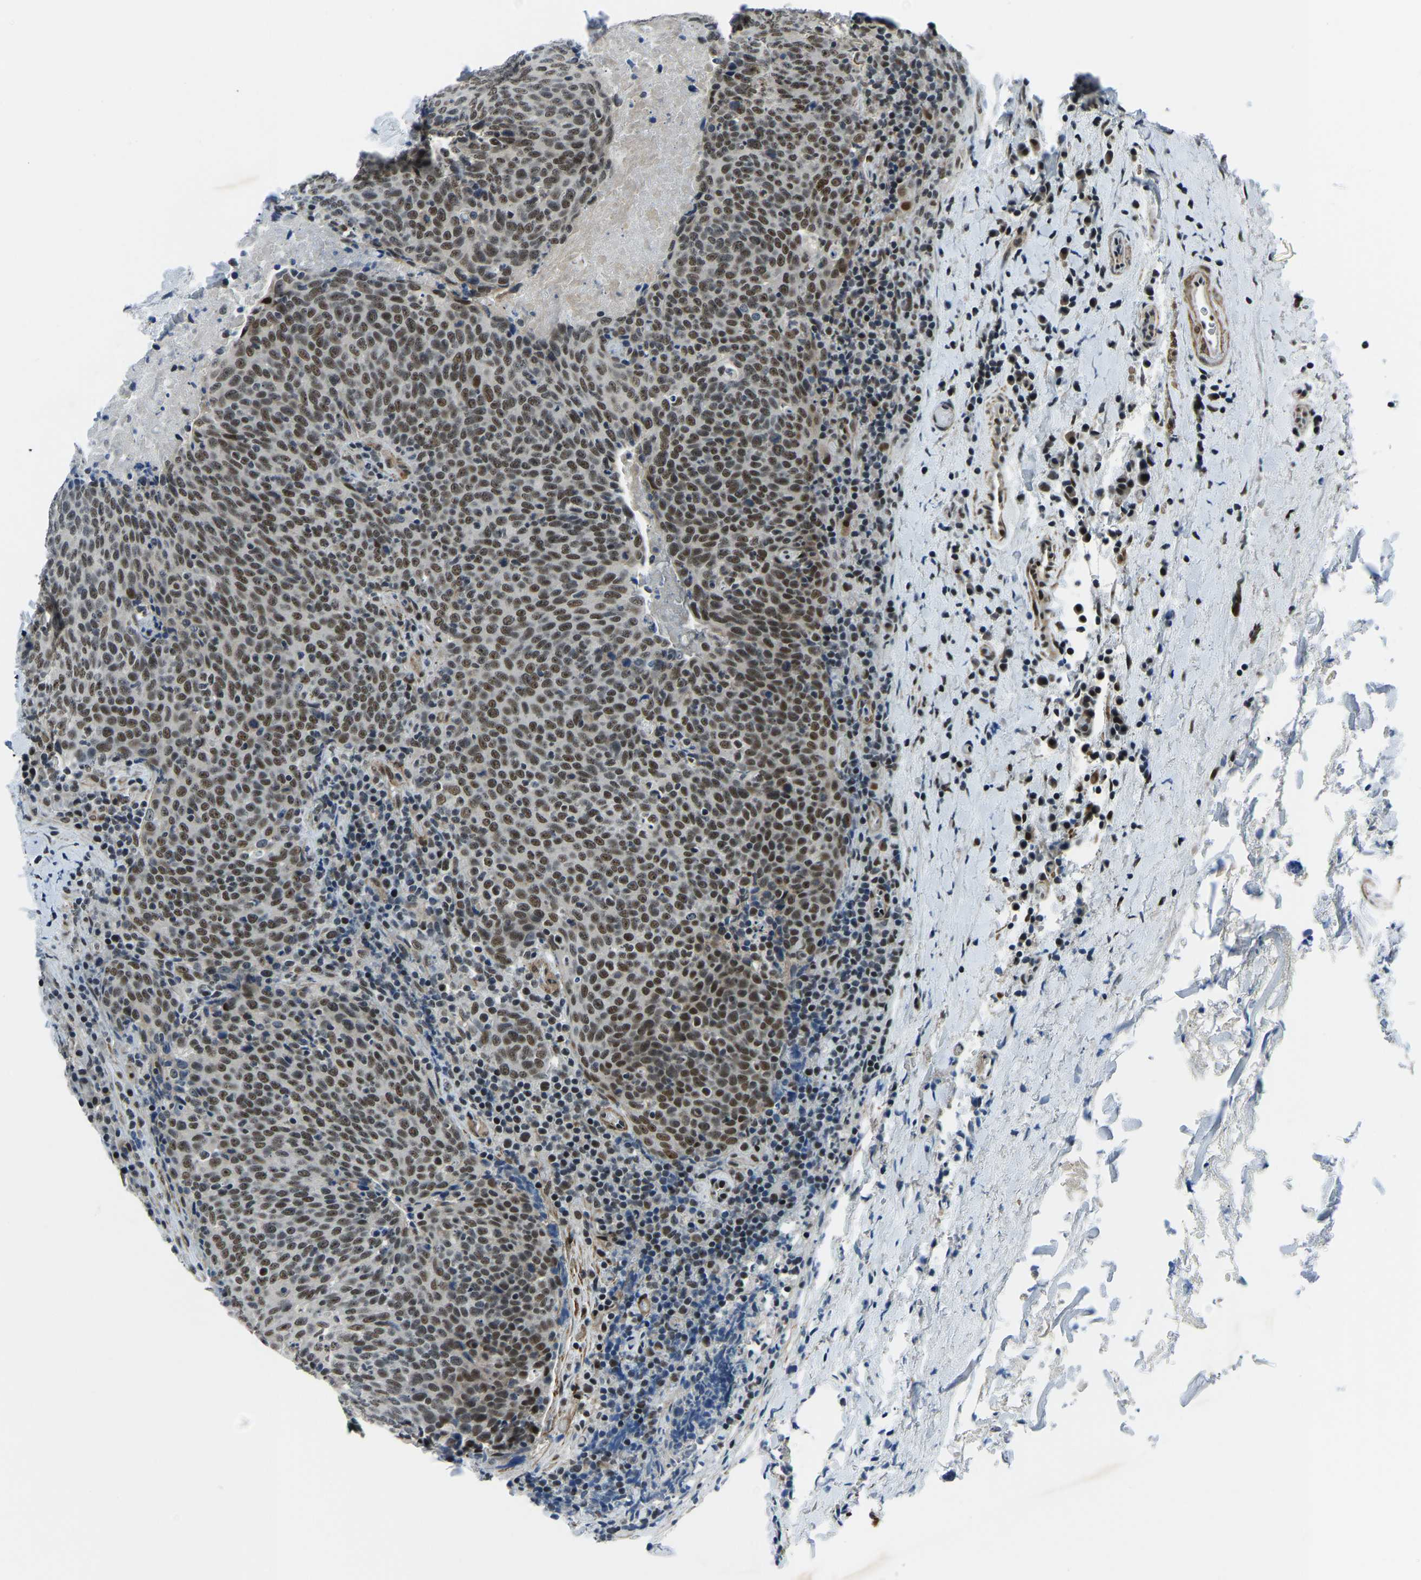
{"staining": {"intensity": "moderate", "quantity": ">75%", "location": "nuclear"}, "tissue": "head and neck cancer", "cell_type": "Tumor cells", "image_type": "cancer", "snomed": [{"axis": "morphology", "description": "Squamous cell carcinoma, NOS"}, {"axis": "morphology", "description": "Squamous cell carcinoma, metastatic, NOS"}, {"axis": "topography", "description": "Lymph node"}, {"axis": "topography", "description": "Head-Neck"}], "caption": "A high-resolution photomicrograph shows immunohistochemistry staining of head and neck squamous cell carcinoma, which shows moderate nuclear expression in about >75% of tumor cells.", "gene": "PRCC", "patient": {"sex": "male", "age": 62}}